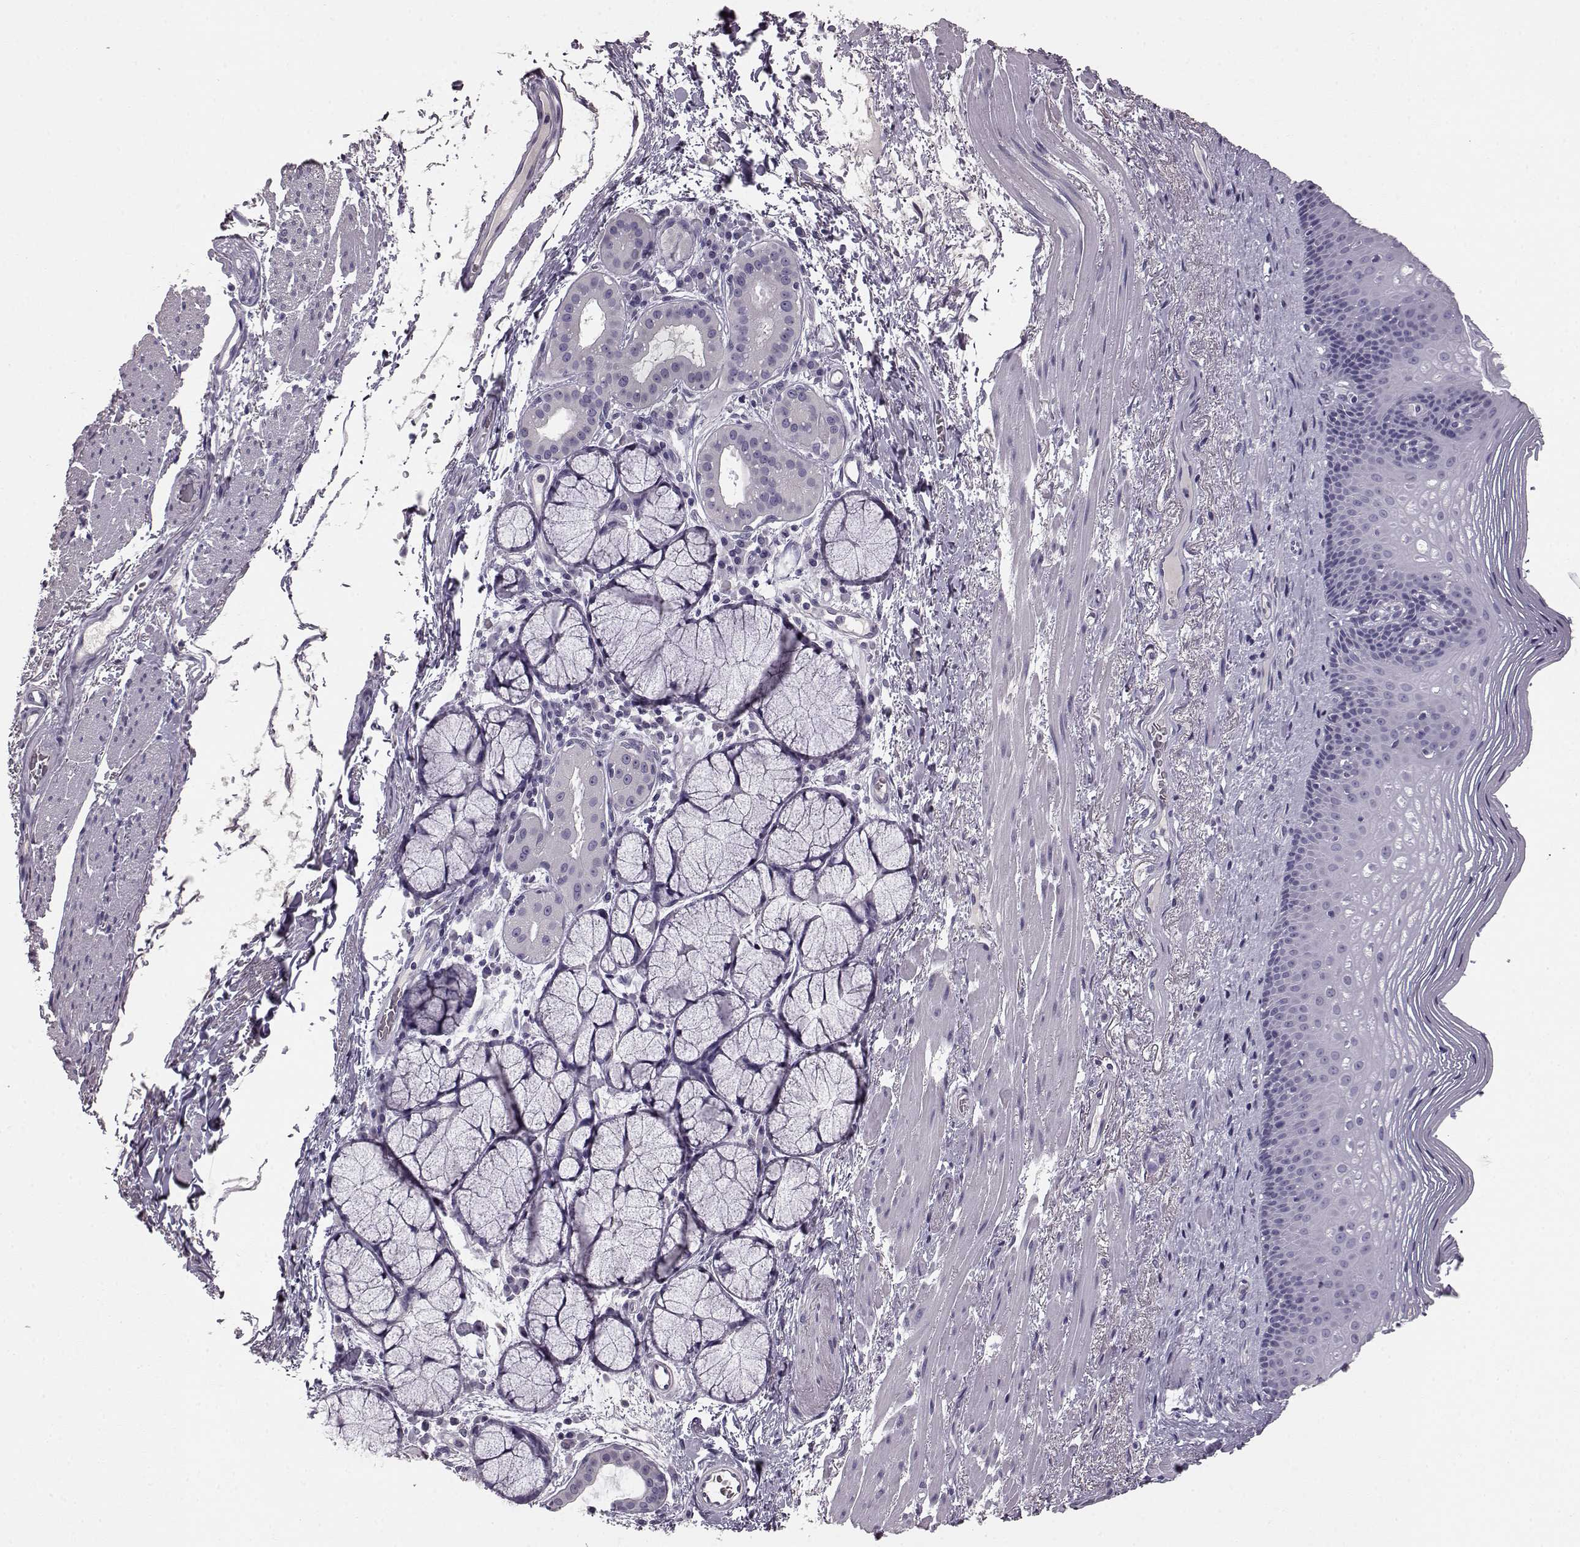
{"staining": {"intensity": "negative", "quantity": "none", "location": "none"}, "tissue": "esophagus", "cell_type": "Squamous epithelial cells", "image_type": "normal", "snomed": [{"axis": "morphology", "description": "Normal tissue, NOS"}, {"axis": "topography", "description": "Esophagus"}], "caption": "The histopathology image shows no staining of squamous epithelial cells in normal esophagus. The staining is performed using DAB (3,3'-diaminobenzidine) brown chromogen with nuclei counter-stained in using hematoxylin.", "gene": "KRT81", "patient": {"sex": "male", "age": 76}}